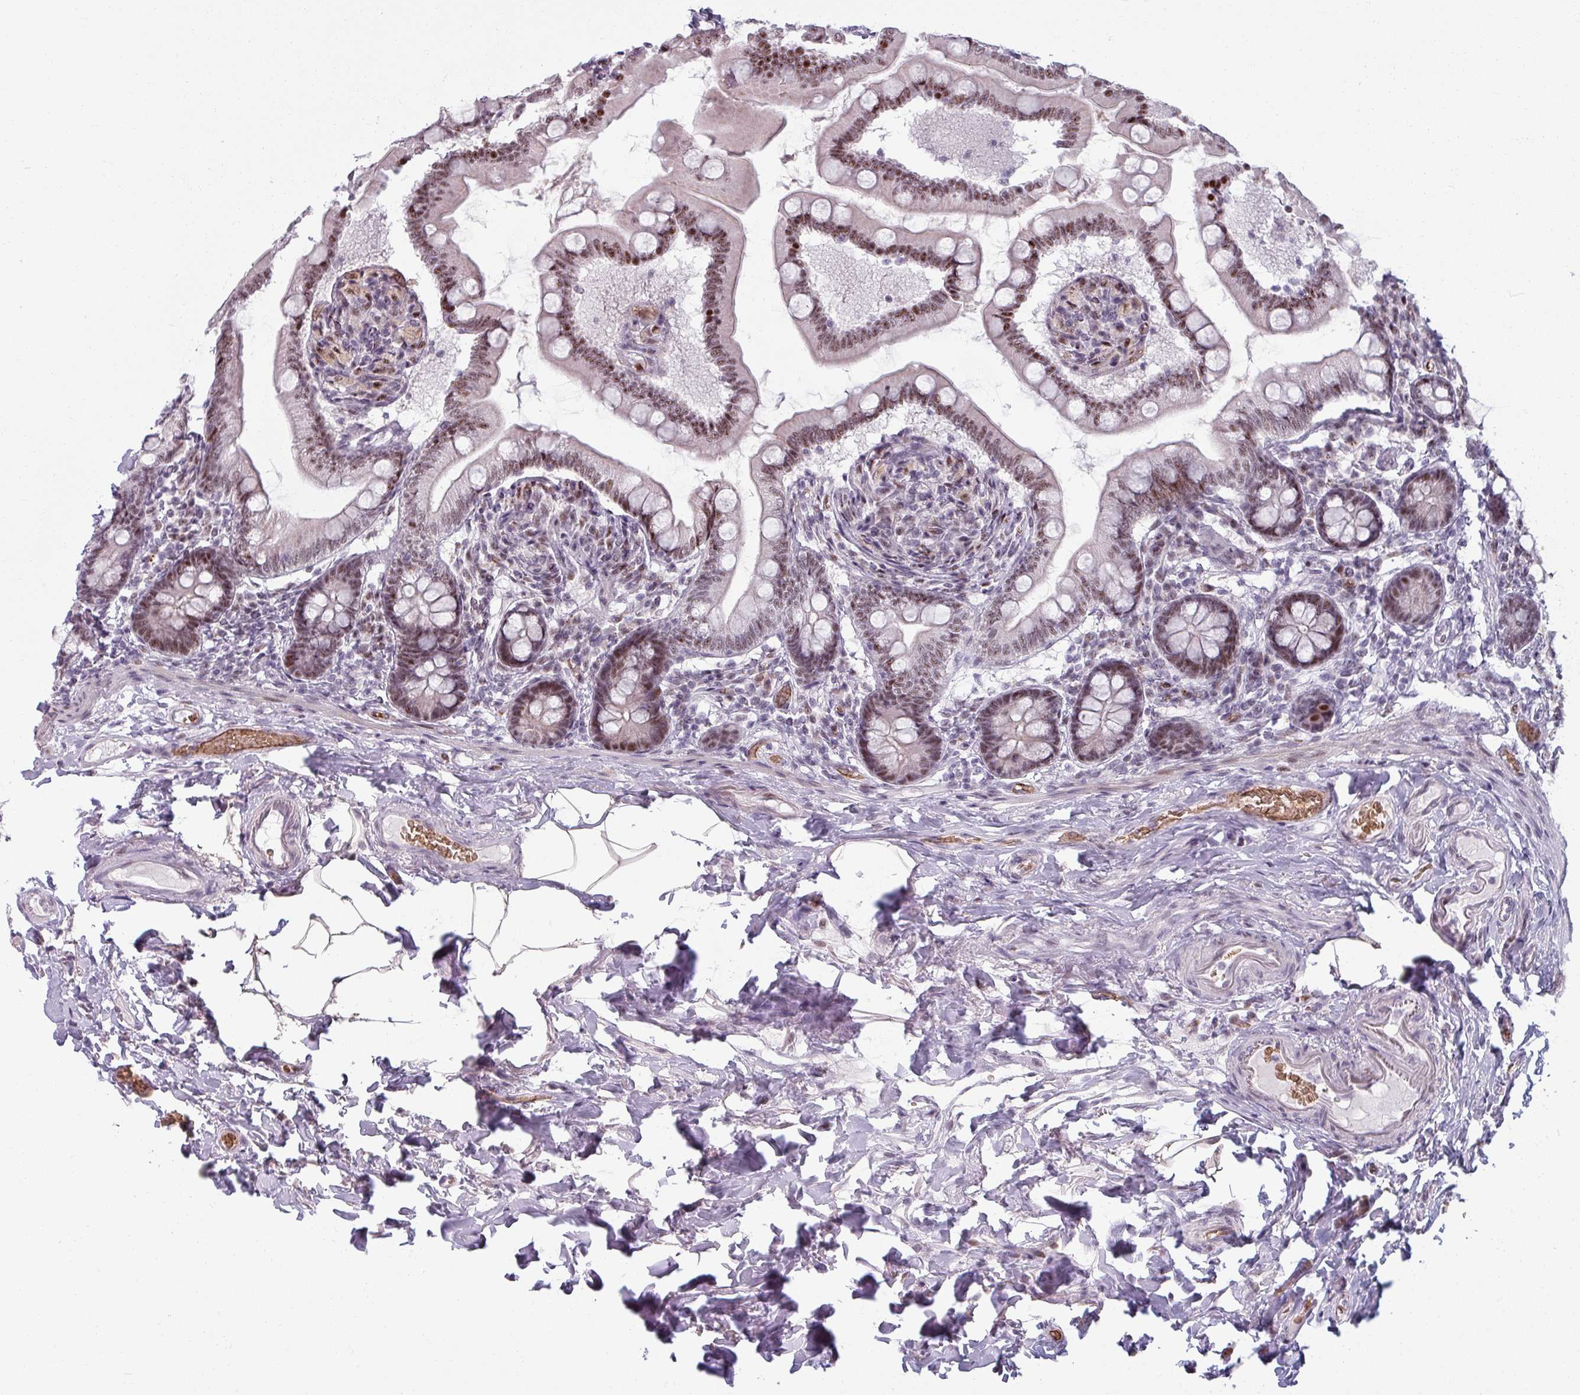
{"staining": {"intensity": "strong", "quantity": ">75%", "location": "nuclear"}, "tissue": "small intestine", "cell_type": "Glandular cells", "image_type": "normal", "snomed": [{"axis": "morphology", "description": "Normal tissue, NOS"}, {"axis": "topography", "description": "Small intestine"}], "caption": "Glandular cells exhibit strong nuclear staining in approximately >75% of cells in normal small intestine. (DAB IHC with brightfield microscopy, high magnification).", "gene": "NCOR1", "patient": {"sex": "female", "age": 64}}